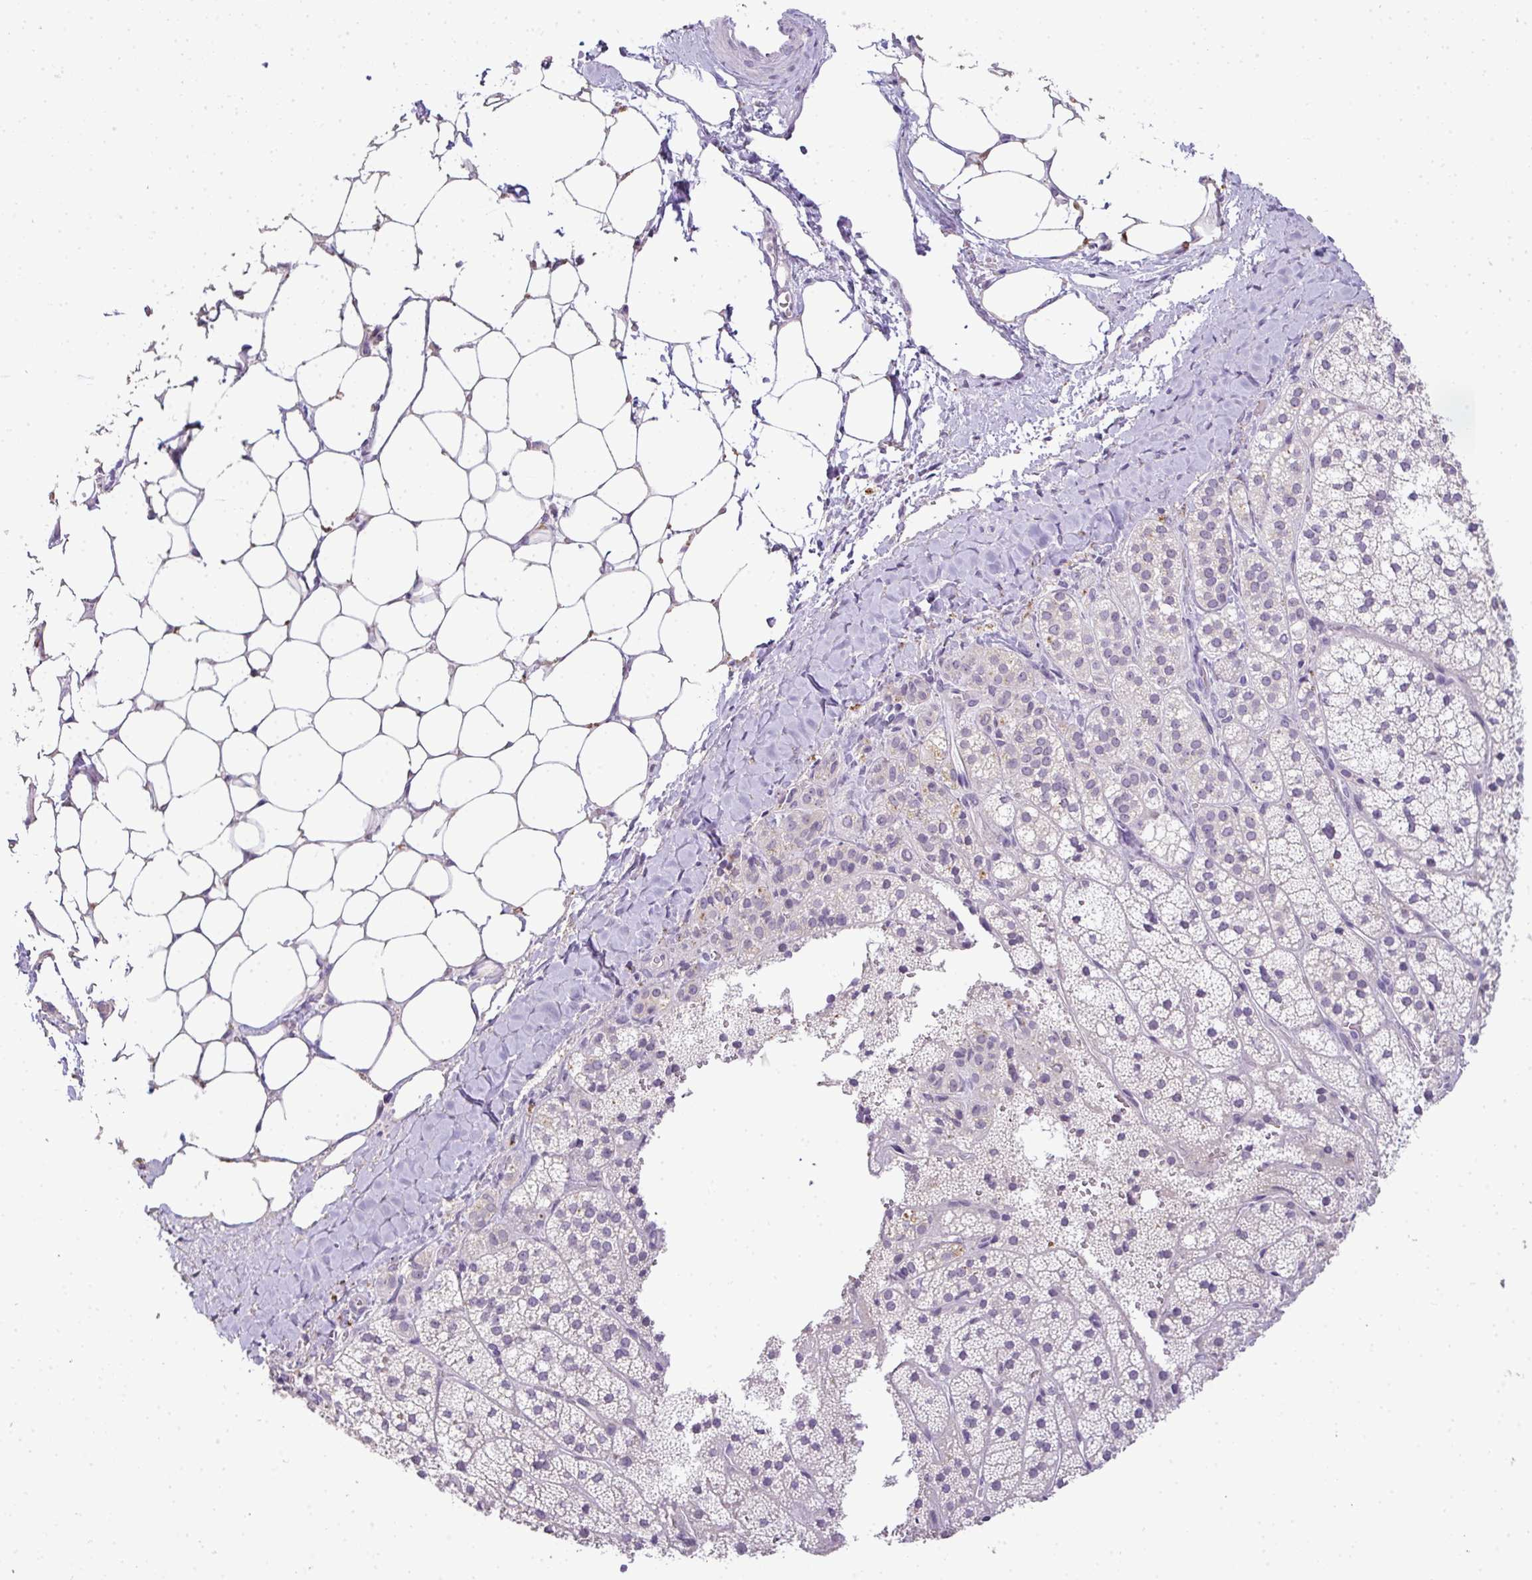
{"staining": {"intensity": "moderate", "quantity": "<25%", "location": "cytoplasmic/membranous"}, "tissue": "adrenal gland", "cell_type": "Glandular cells", "image_type": "normal", "snomed": [{"axis": "morphology", "description": "Normal tissue, NOS"}, {"axis": "topography", "description": "Adrenal gland"}], "caption": "Immunohistochemical staining of normal adrenal gland demonstrates <25% levels of moderate cytoplasmic/membranous protein expression in about <25% of glandular cells.", "gene": "CMPK1", "patient": {"sex": "male", "age": 53}}